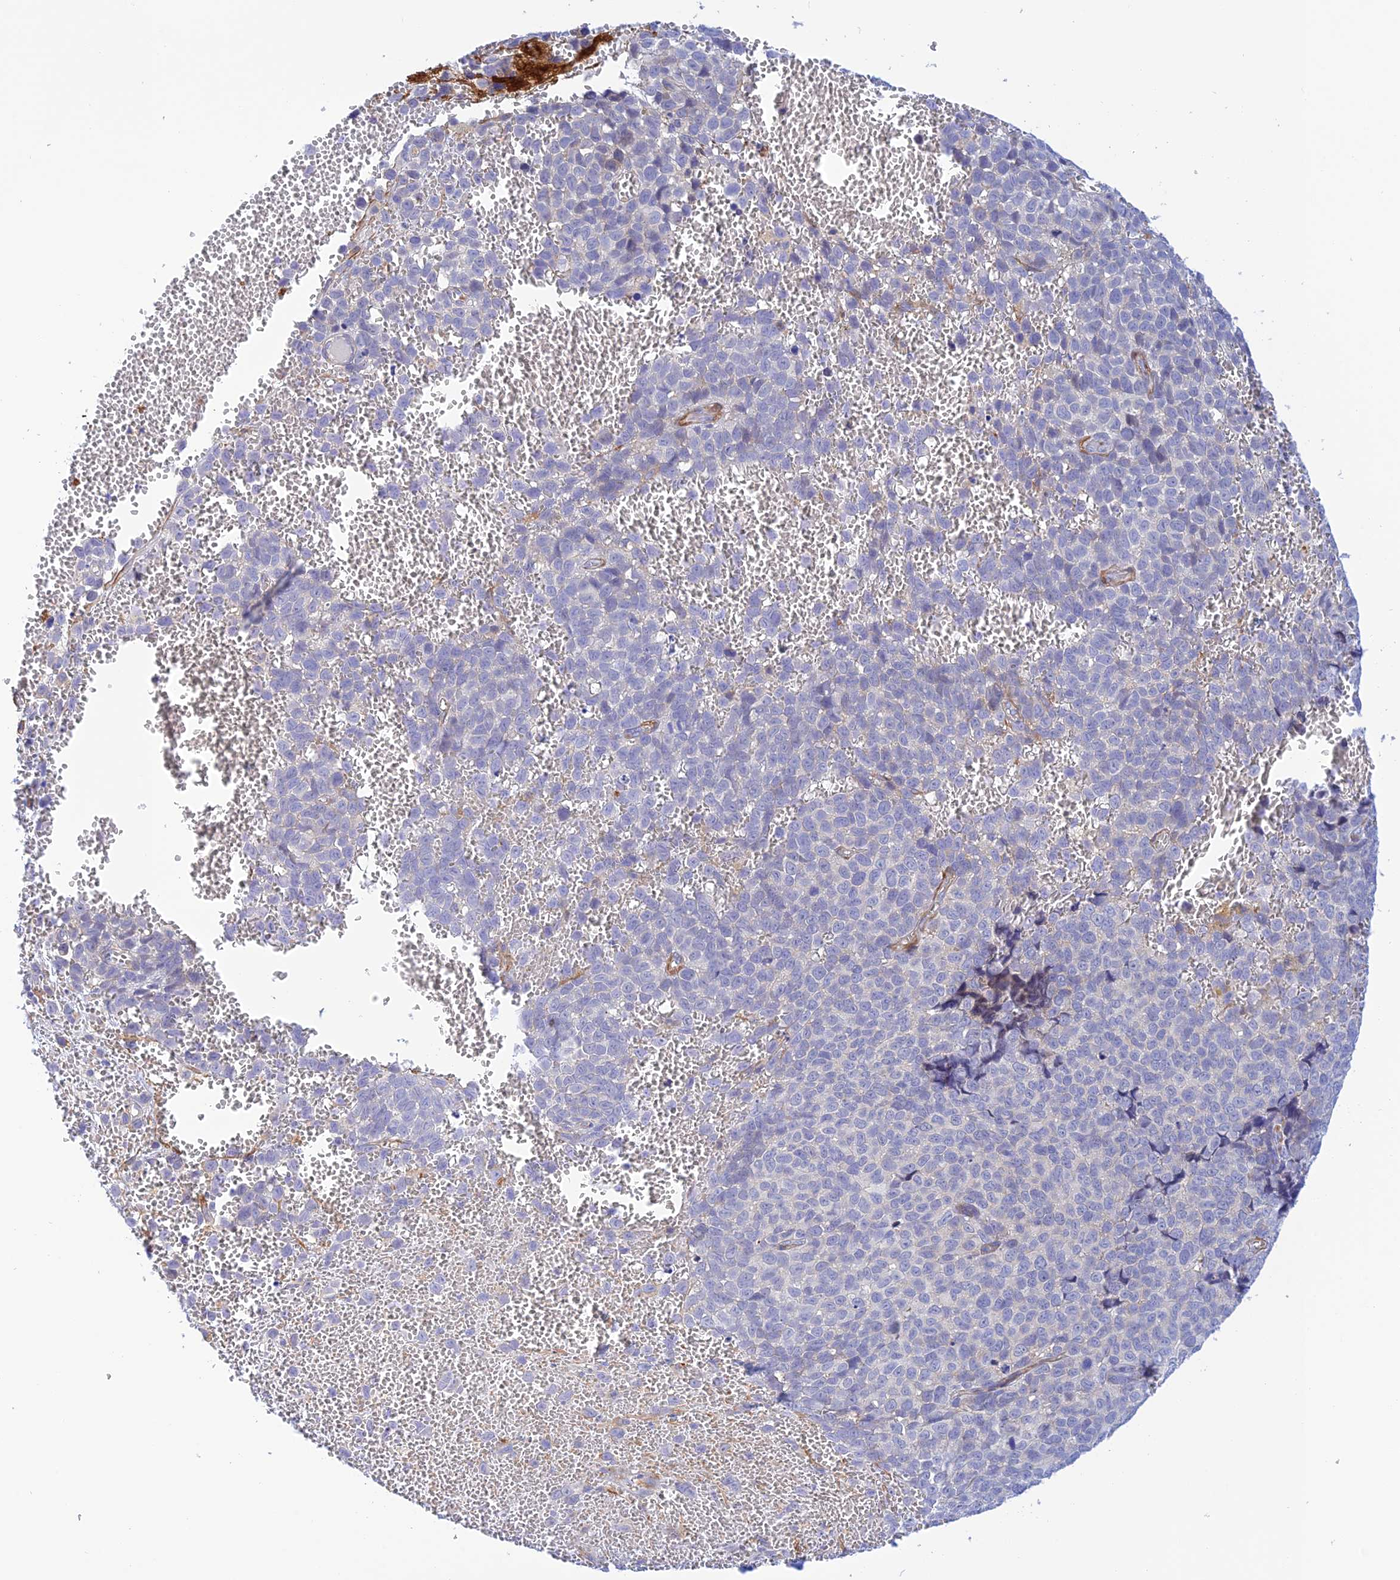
{"staining": {"intensity": "negative", "quantity": "none", "location": "none"}, "tissue": "melanoma", "cell_type": "Tumor cells", "image_type": "cancer", "snomed": [{"axis": "morphology", "description": "Malignant melanoma, NOS"}, {"axis": "topography", "description": "Nose, NOS"}], "caption": "High magnification brightfield microscopy of melanoma stained with DAB (brown) and counterstained with hematoxylin (blue): tumor cells show no significant positivity.", "gene": "ZDHHC16", "patient": {"sex": "female", "age": 48}}